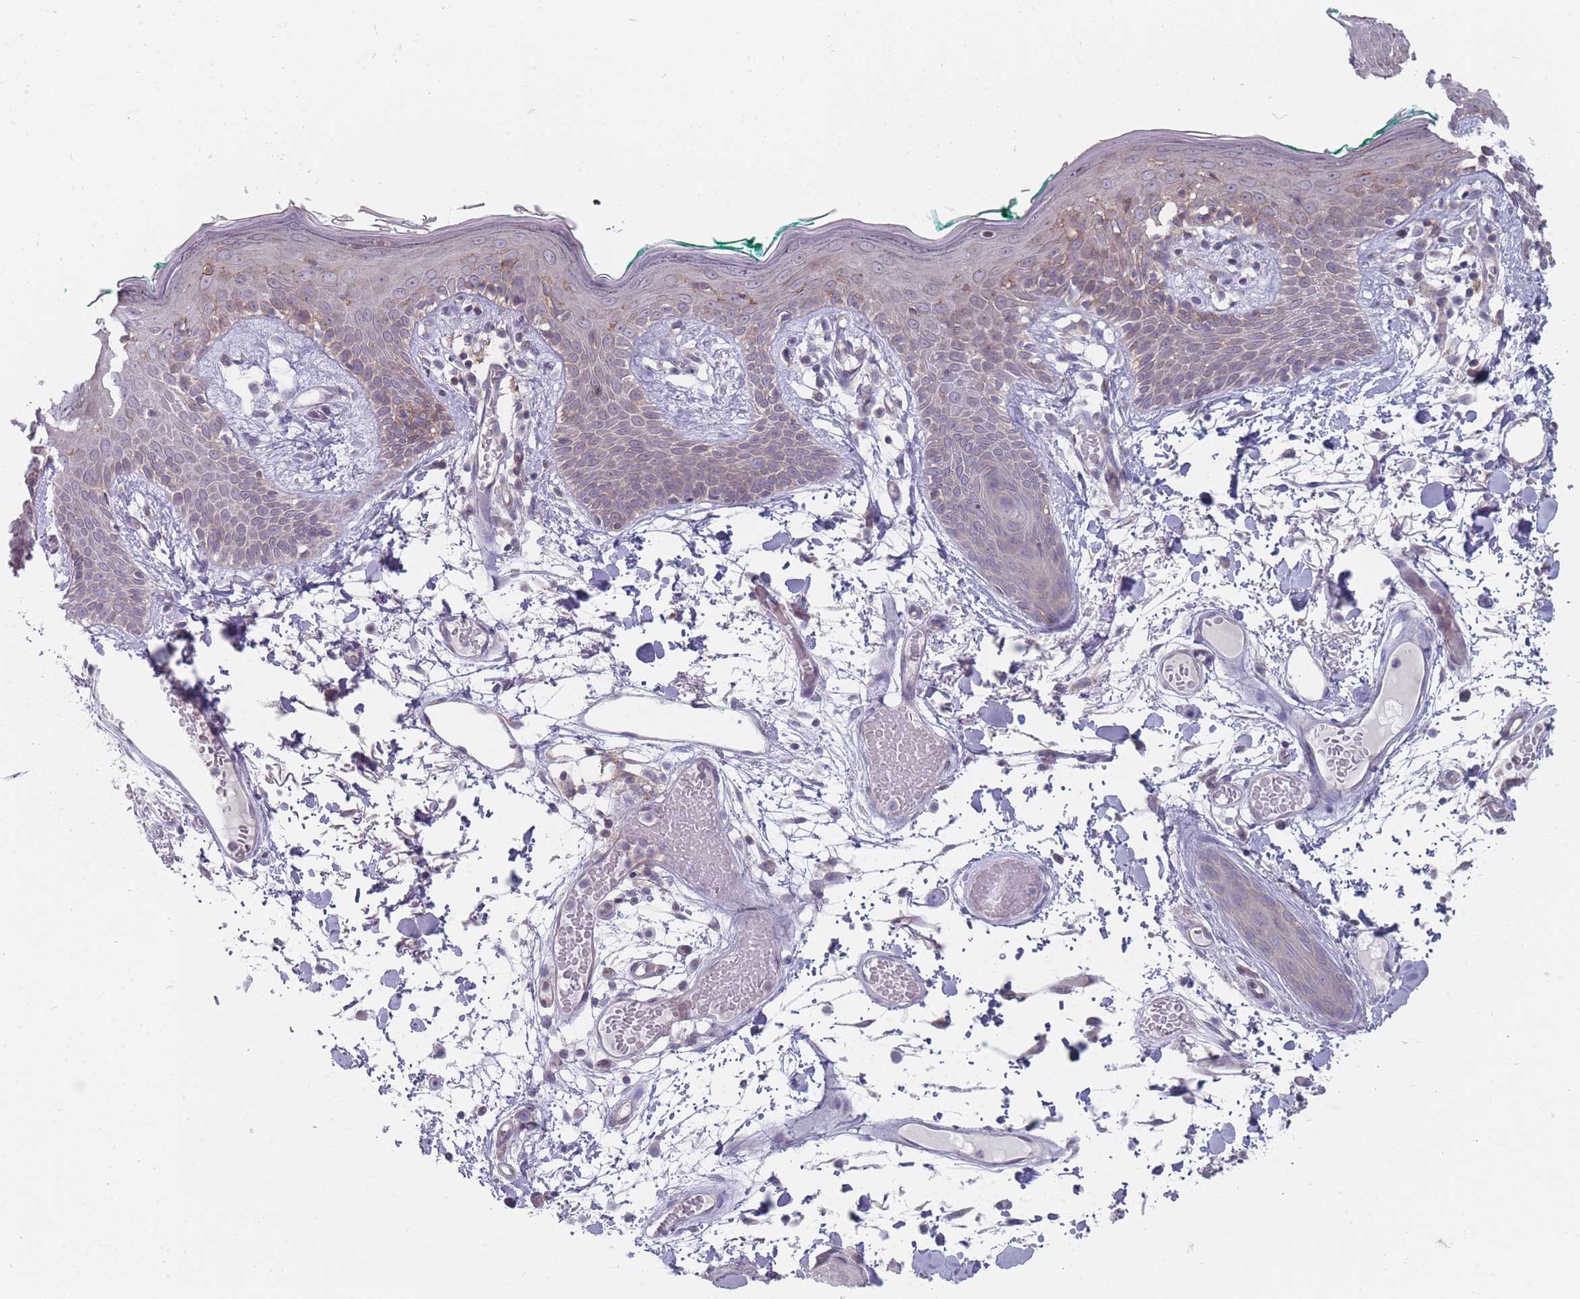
{"staining": {"intensity": "negative", "quantity": "none", "location": "none"}, "tissue": "skin", "cell_type": "Fibroblasts", "image_type": "normal", "snomed": [{"axis": "morphology", "description": "Normal tissue, NOS"}, {"axis": "topography", "description": "Skin"}], "caption": "Immunohistochemical staining of normal human skin exhibits no significant positivity in fibroblasts. (Brightfield microscopy of DAB immunohistochemistry at high magnification).", "gene": "PCDH12", "patient": {"sex": "male", "age": 79}}